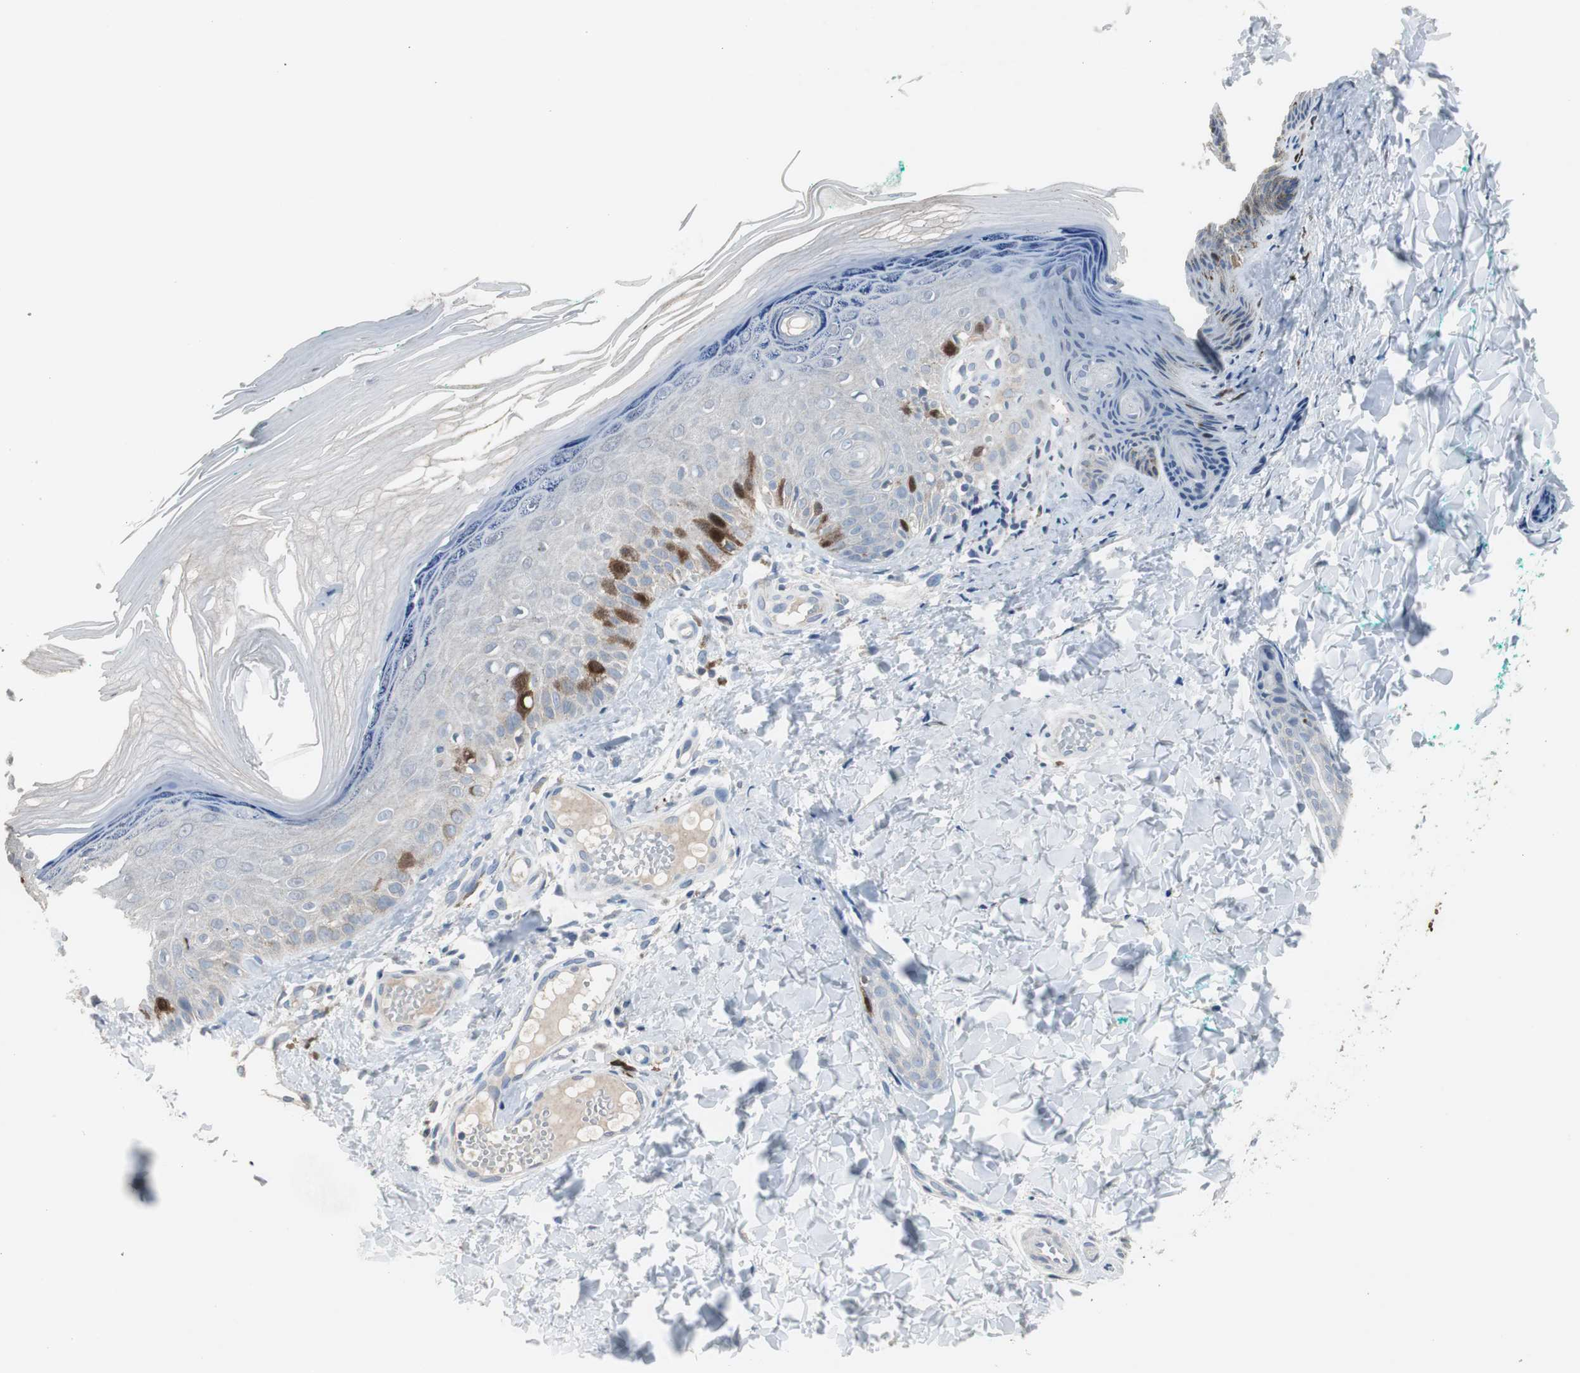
{"staining": {"intensity": "negative", "quantity": "none", "location": "none"}, "tissue": "skin", "cell_type": "Fibroblasts", "image_type": "normal", "snomed": [{"axis": "morphology", "description": "Normal tissue, NOS"}, {"axis": "topography", "description": "Skin"}], "caption": "Image shows no protein positivity in fibroblasts of normal skin.", "gene": "TK1", "patient": {"sex": "male", "age": 26}}